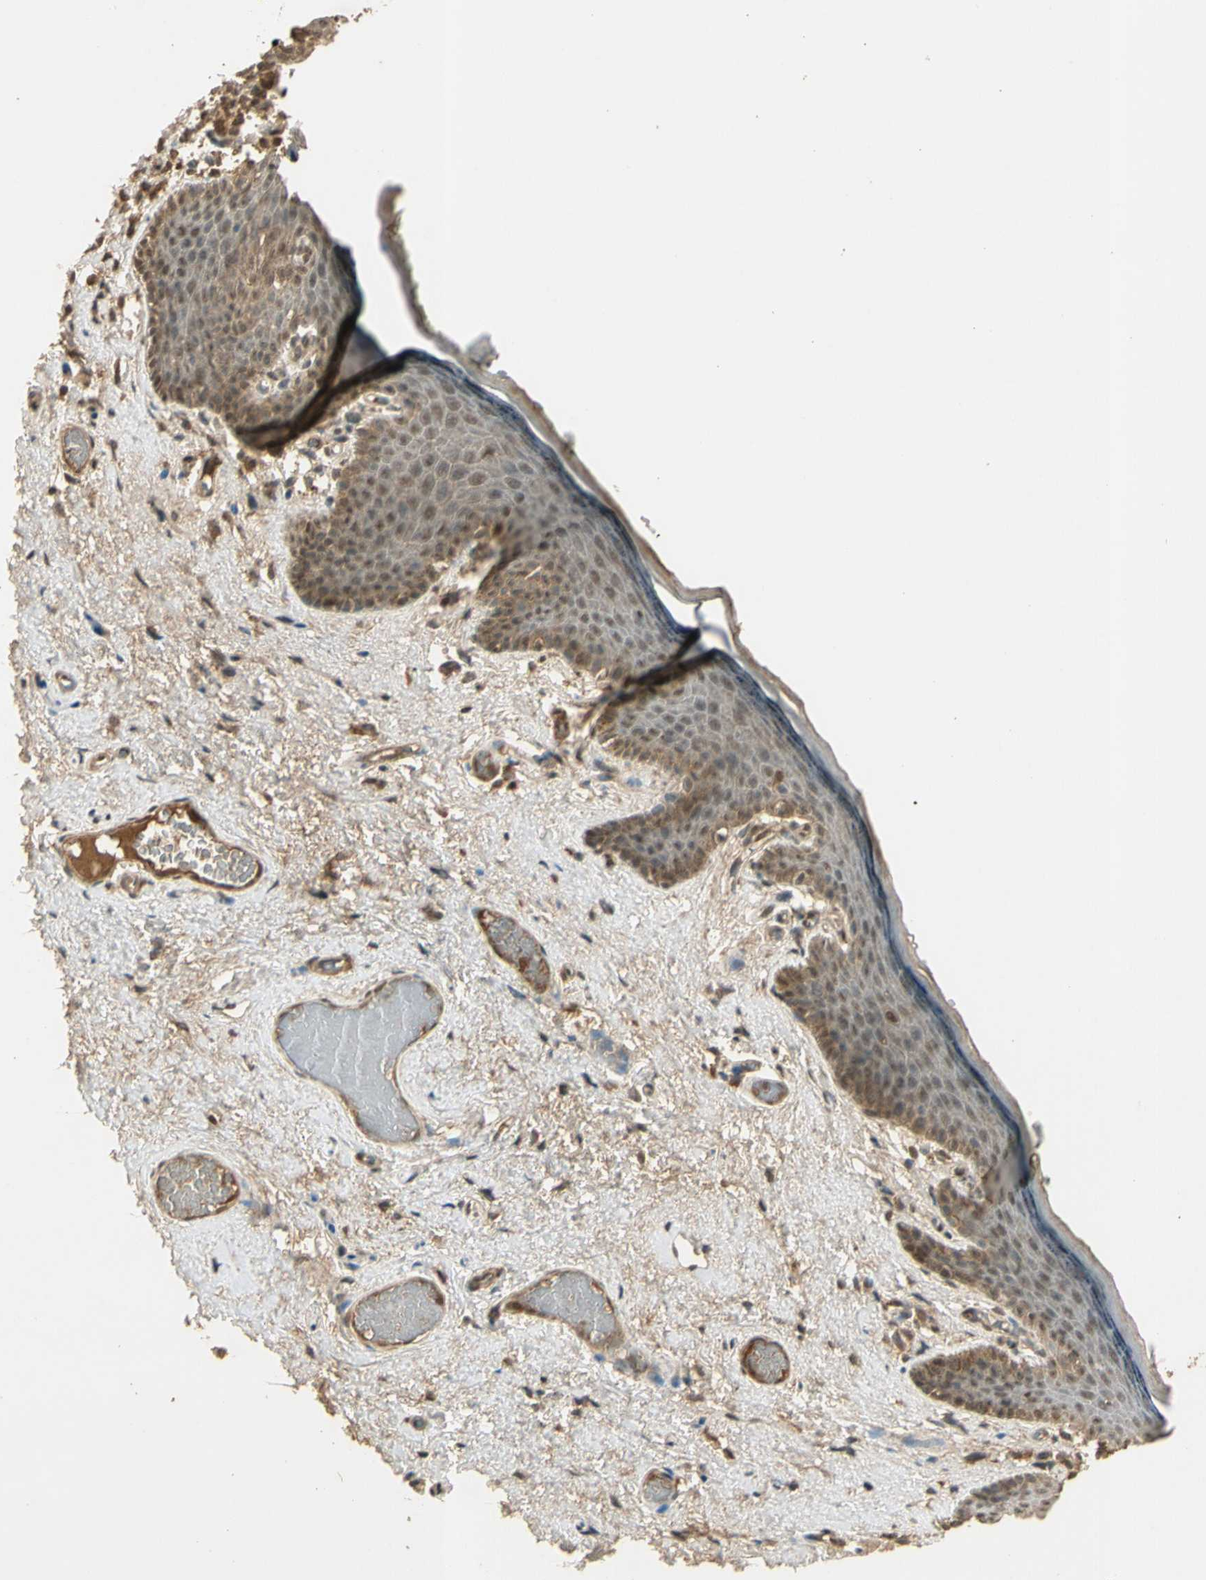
{"staining": {"intensity": "moderate", "quantity": ">75%", "location": "cytoplasmic/membranous,nuclear"}, "tissue": "skin", "cell_type": "Epidermal cells", "image_type": "normal", "snomed": [{"axis": "morphology", "description": "Normal tissue, NOS"}, {"axis": "topography", "description": "Vulva"}], "caption": "Immunohistochemistry of unremarkable human skin reveals medium levels of moderate cytoplasmic/membranous,nuclear staining in approximately >75% of epidermal cells.", "gene": "GMEB2", "patient": {"sex": "female", "age": 54}}